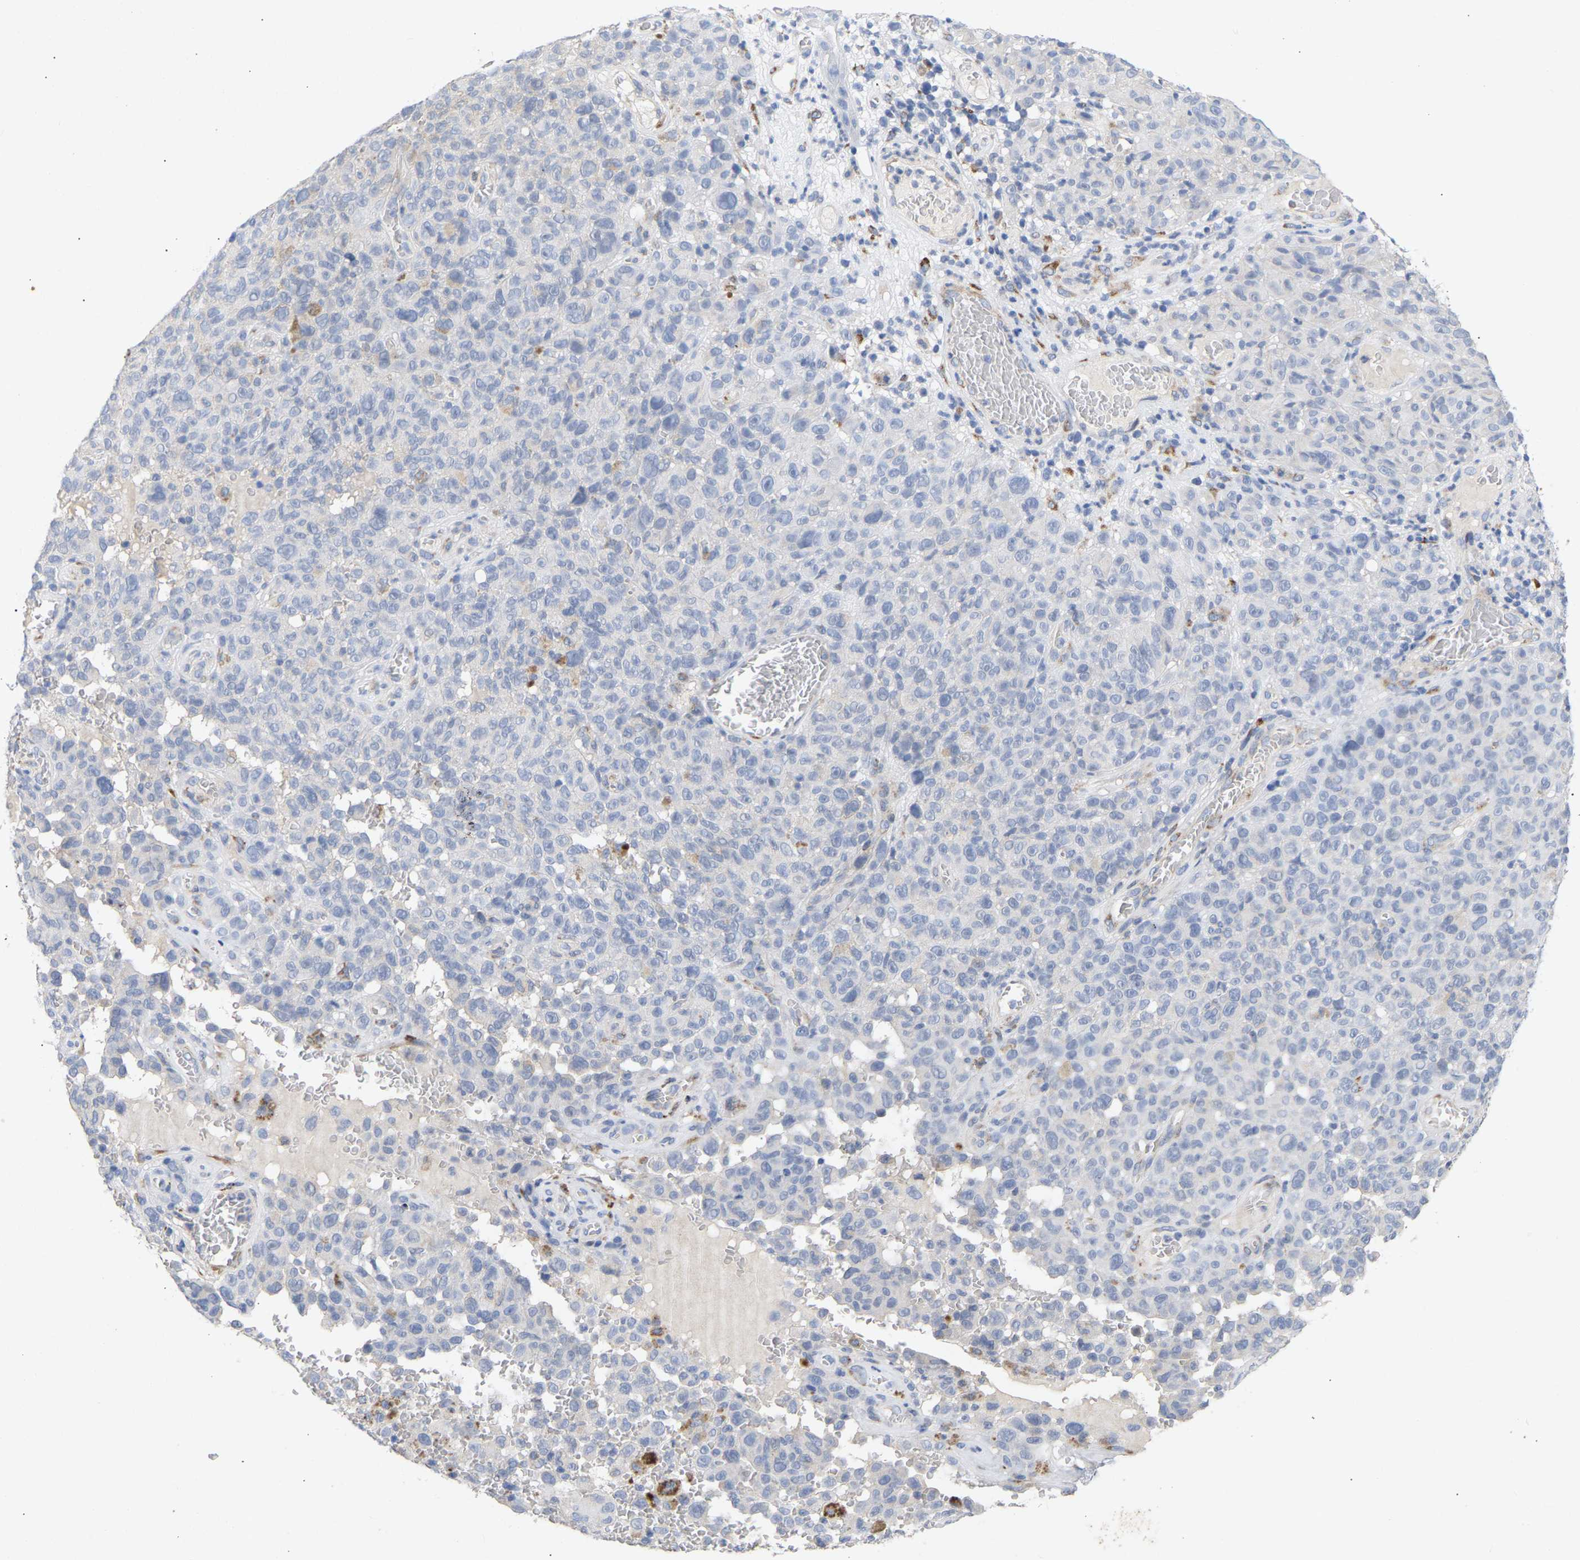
{"staining": {"intensity": "negative", "quantity": "none", "location": "none"}, "tissue": "melanoma", "cell_type": "Tumor cells", "image_type": "cancer", "snomed": [{"axis": "morphology", "description": "Malignant melanoma, NOS"}, {"axis": "topography", "description": "Skin"}], "caption": "The IHC micrograph has no significant positivity in tumor cells of melanoma tissue.", "gene": "SELENOM", "patient": {"sex": "female", "age": 82}}